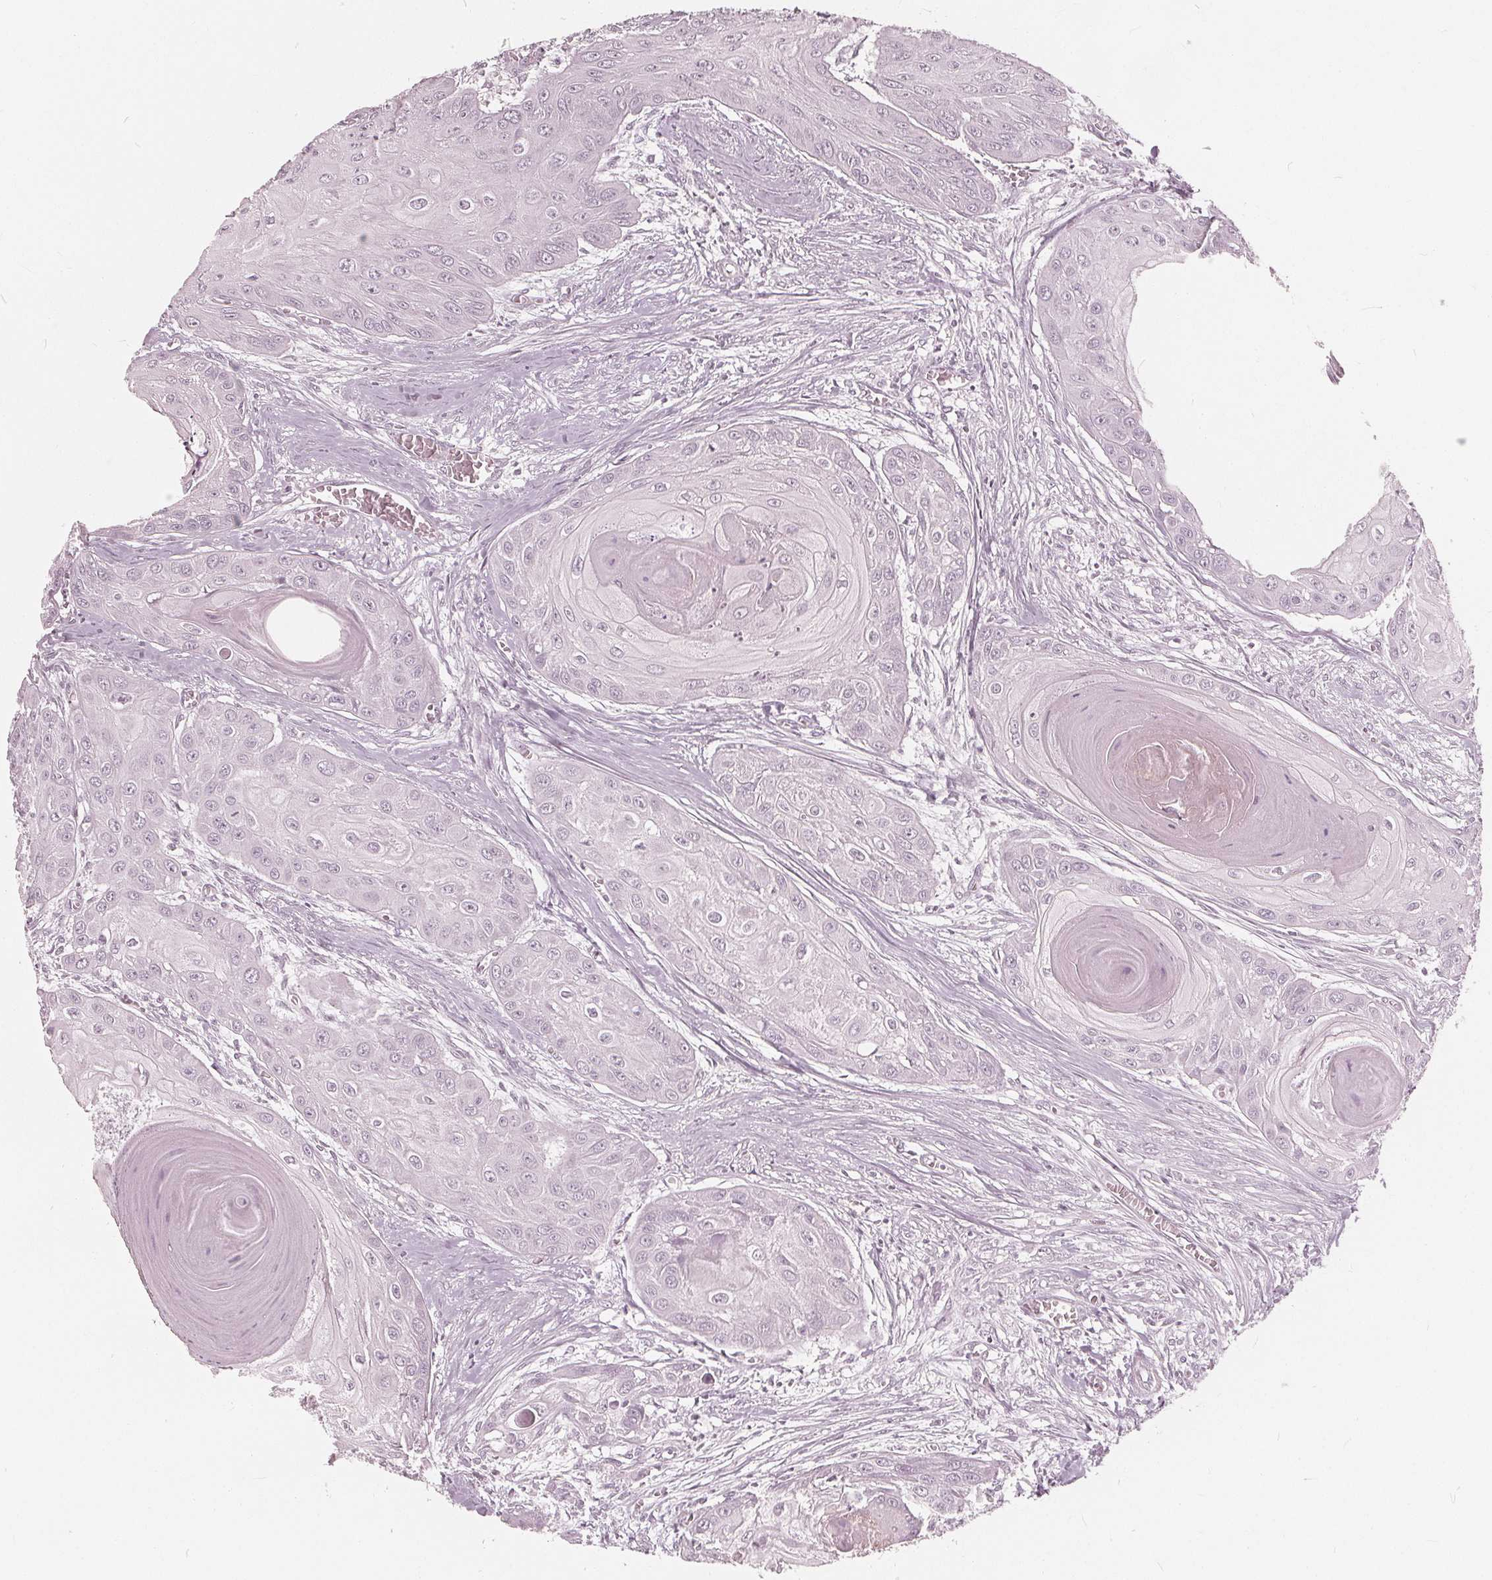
{"staining": {"intensity": "negative", "quantity": "none", "location": "none"}, "tissue": "head and neck cancer", "cell_type": "Tumor cells", "image_type": "cancer", "snomed": [{"axis": "morphology", "description": "Squamous cell carcinoma, NOS"}, {"axis": "topography", "description": "Oral tissue"}, {"axis": "topography", "description": "Head-Neck"}], "caption": "Immunohistochemistry micrograph of neoplastic tissue: human head and neck cancer stained with DAB (3,3'-diaminobenzidine) demonstrates no significant protein staining in tumor cells.", "gene": "SAT2", "patient": {"sex": "male", "age": 71}}